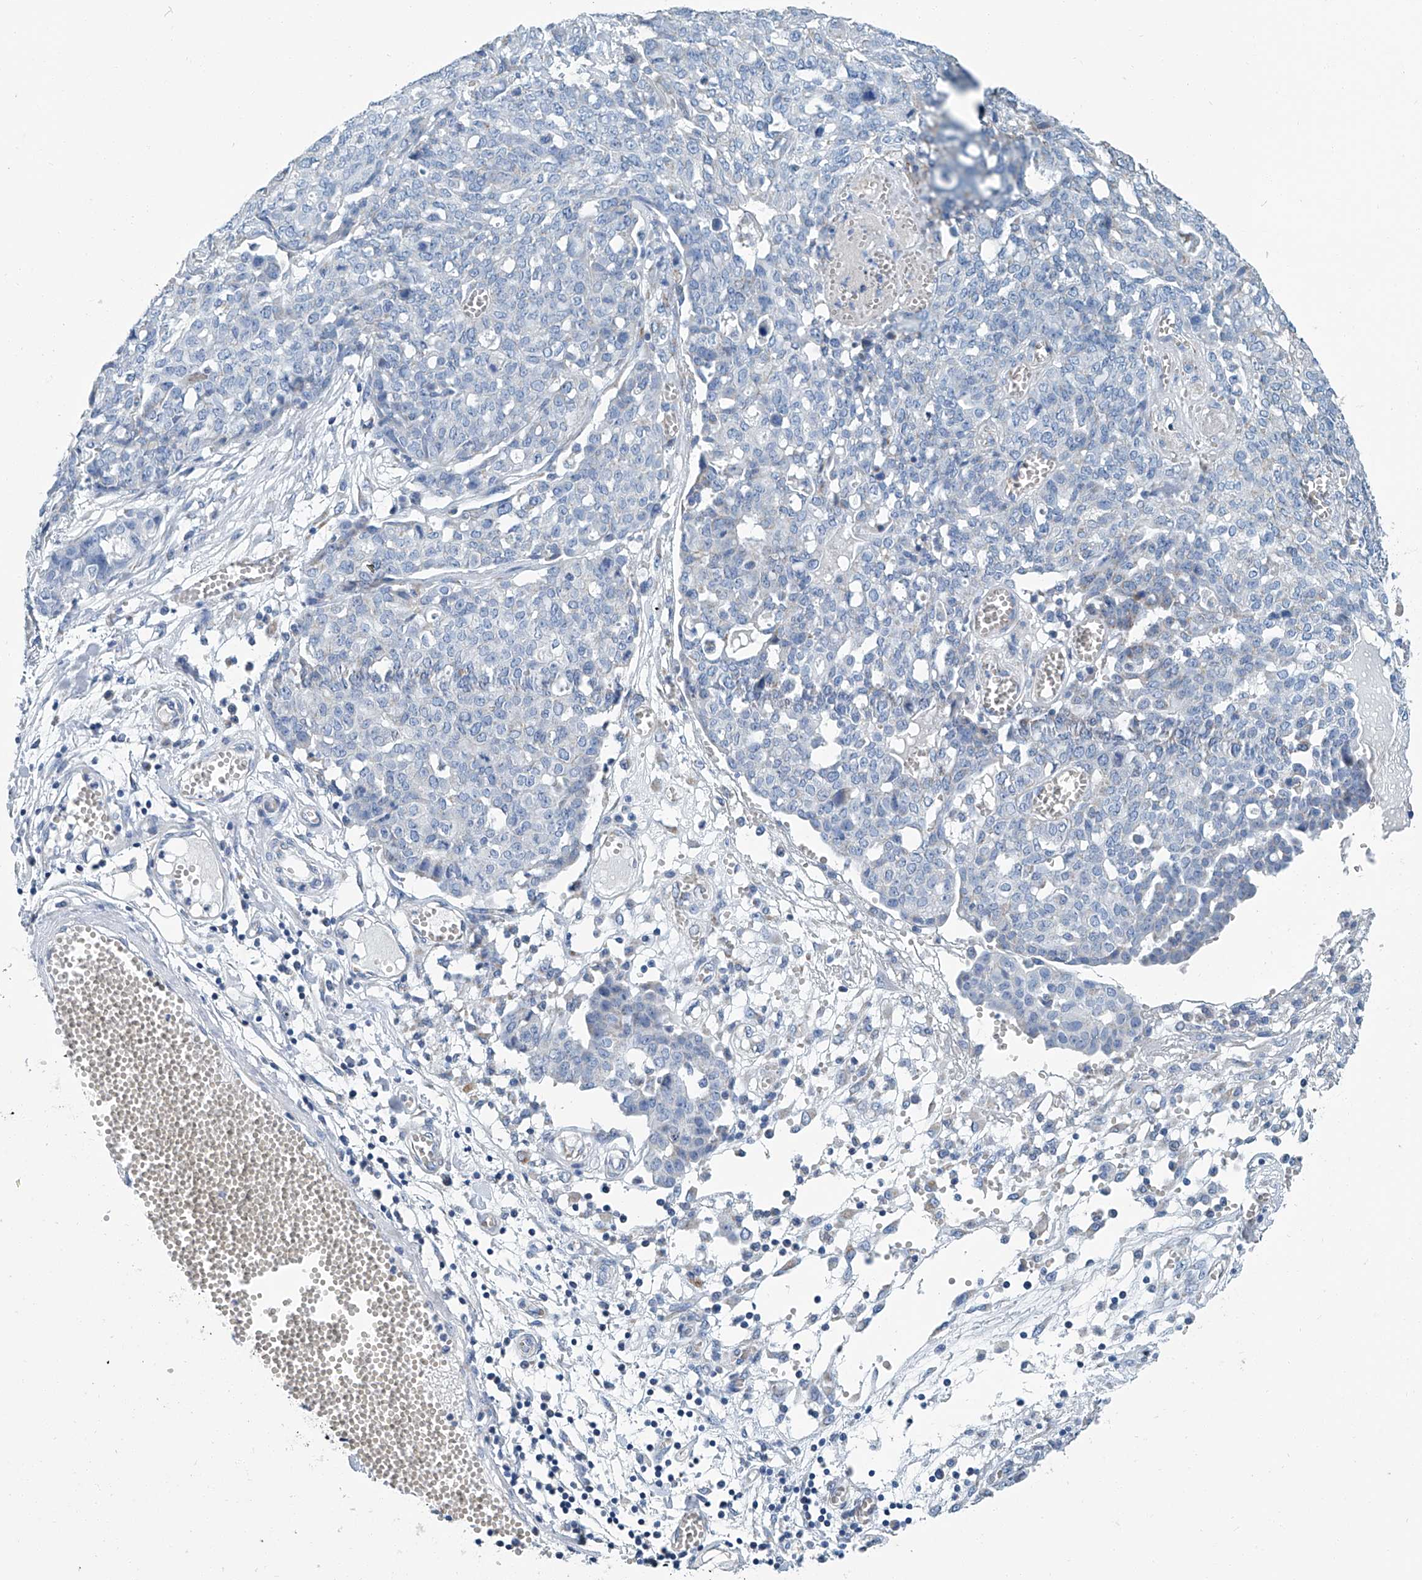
{"staining": {"intensity": "negative", "quantity": "none", "location": "none"}, "tissue": "ovarian cancer", "cell_type": "Tumor cells", "image_type": "cancer", "snomed": [{"axis": "morphology", "description": "Cystadenocarcinoma, serous, NOS"}, {"axis": "topography", "description": "Soft tissue"}, {"axis": "topography", "description": "Ovary"}], "caption": "Image shows no significant protein expression in tumor cells of ovarian cancer.", "gene": "MT-ND1", "patient": {"sex": "female", "age": 57}}